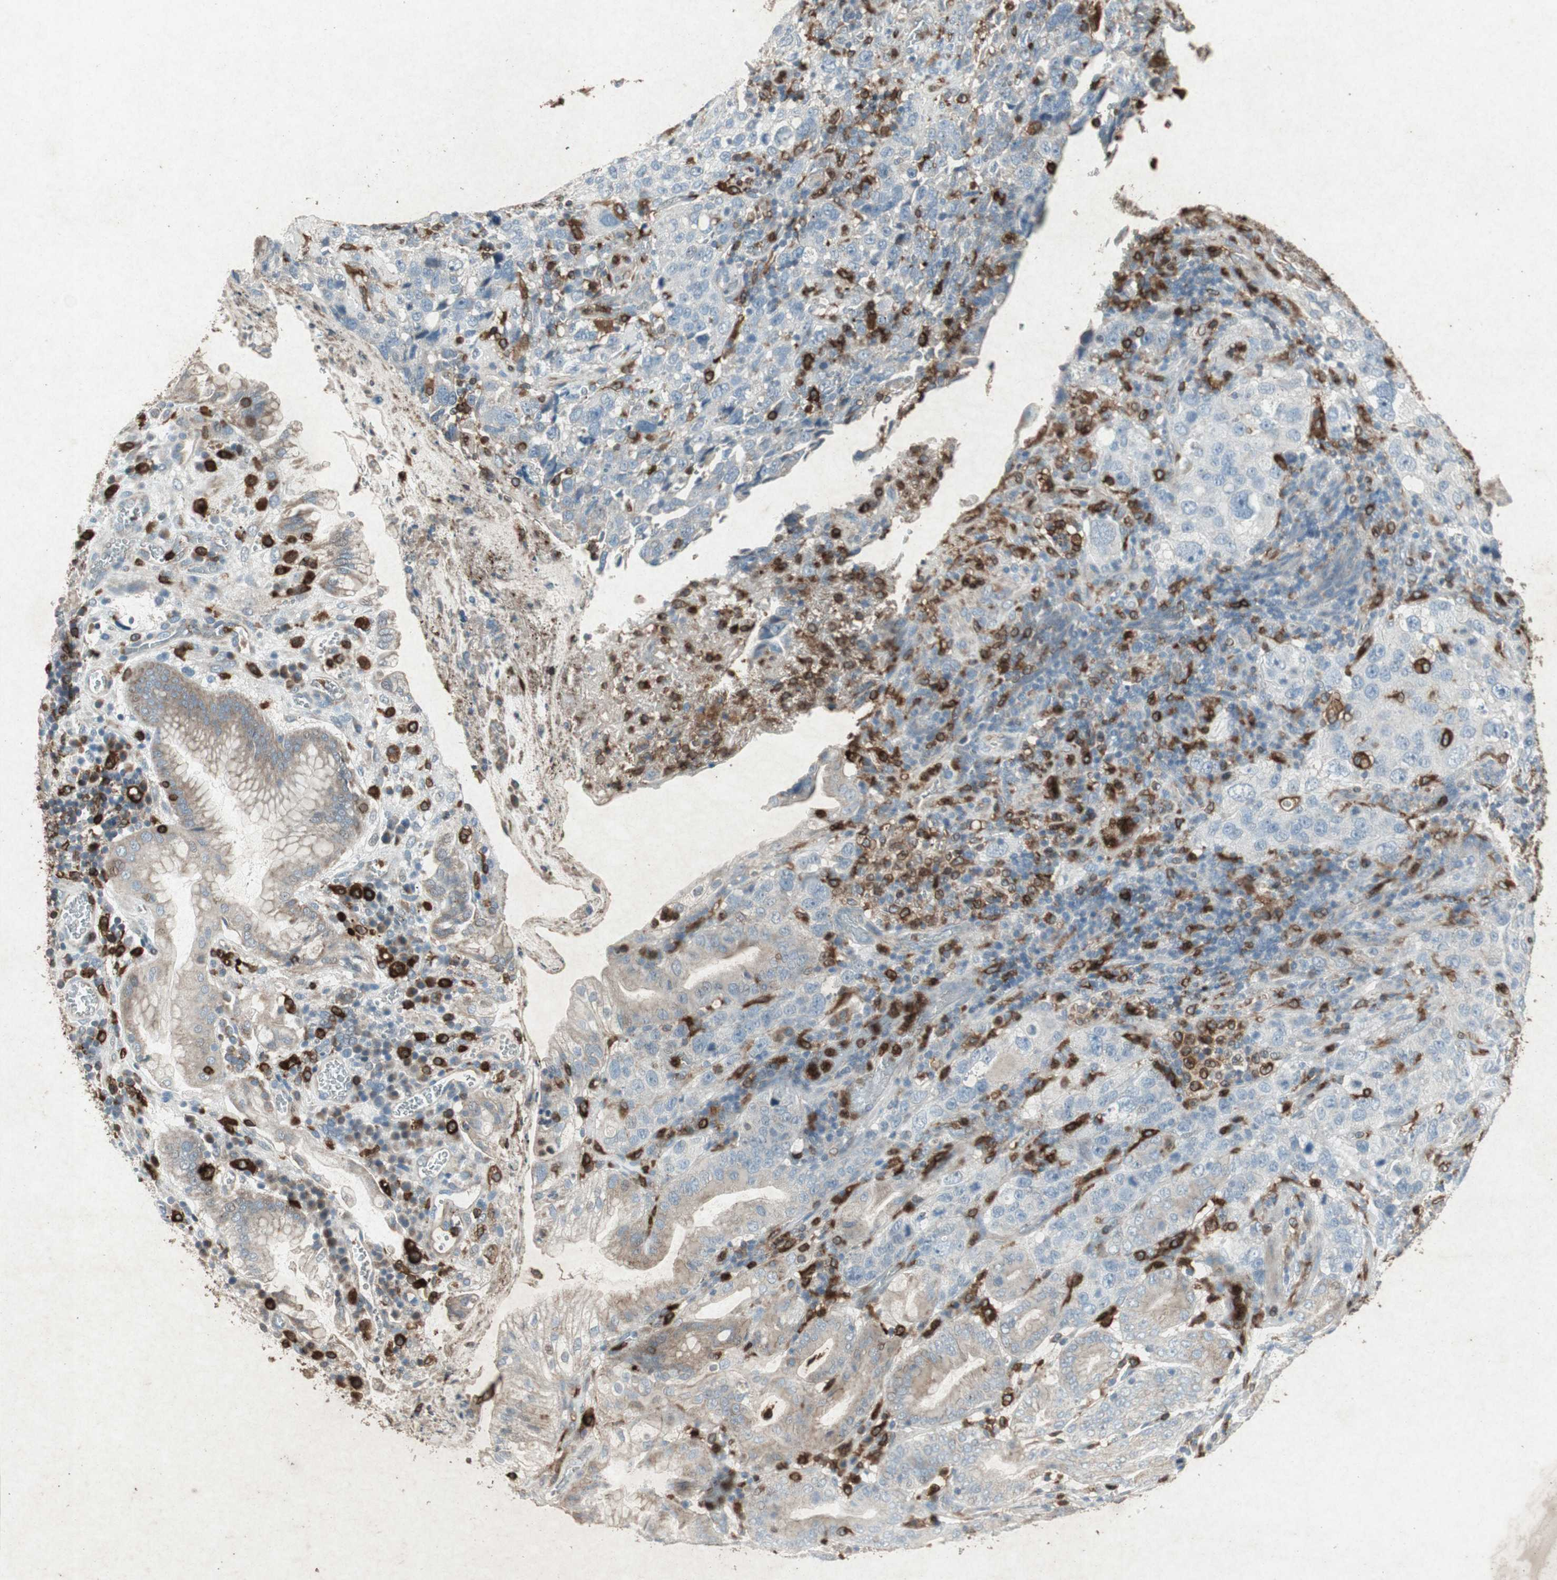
{"staining": {"intensity": "weak", "quantity": "25%-75%", "location": "cytoplasmic/membranous"}, "tissue": "stomach cancer", "cell_type": "Tumor cells", "image_type": "cancer", "snomed": [{"axis": "morphology", "description": "Normal tissue, NOS"}, {"axis": "morphology", "description": "Adenocarcinoma, NOS"}, {"axis": "topography", "description": "Stomach"}], "caption": "Immunohistochemical staining of human stomach cancer shows low levels of weak cytoplasmic/membranous protein positivity in about 25%-75% of tumor cells. The protein is stained brown, and the nuclei are stained in blue (DAB (3,3'-diaminobenzidine) IHC with brightfield microscopy, high magnification).", "gene": "TYROBP", "patient": {"sex": "male", "age": 48}}